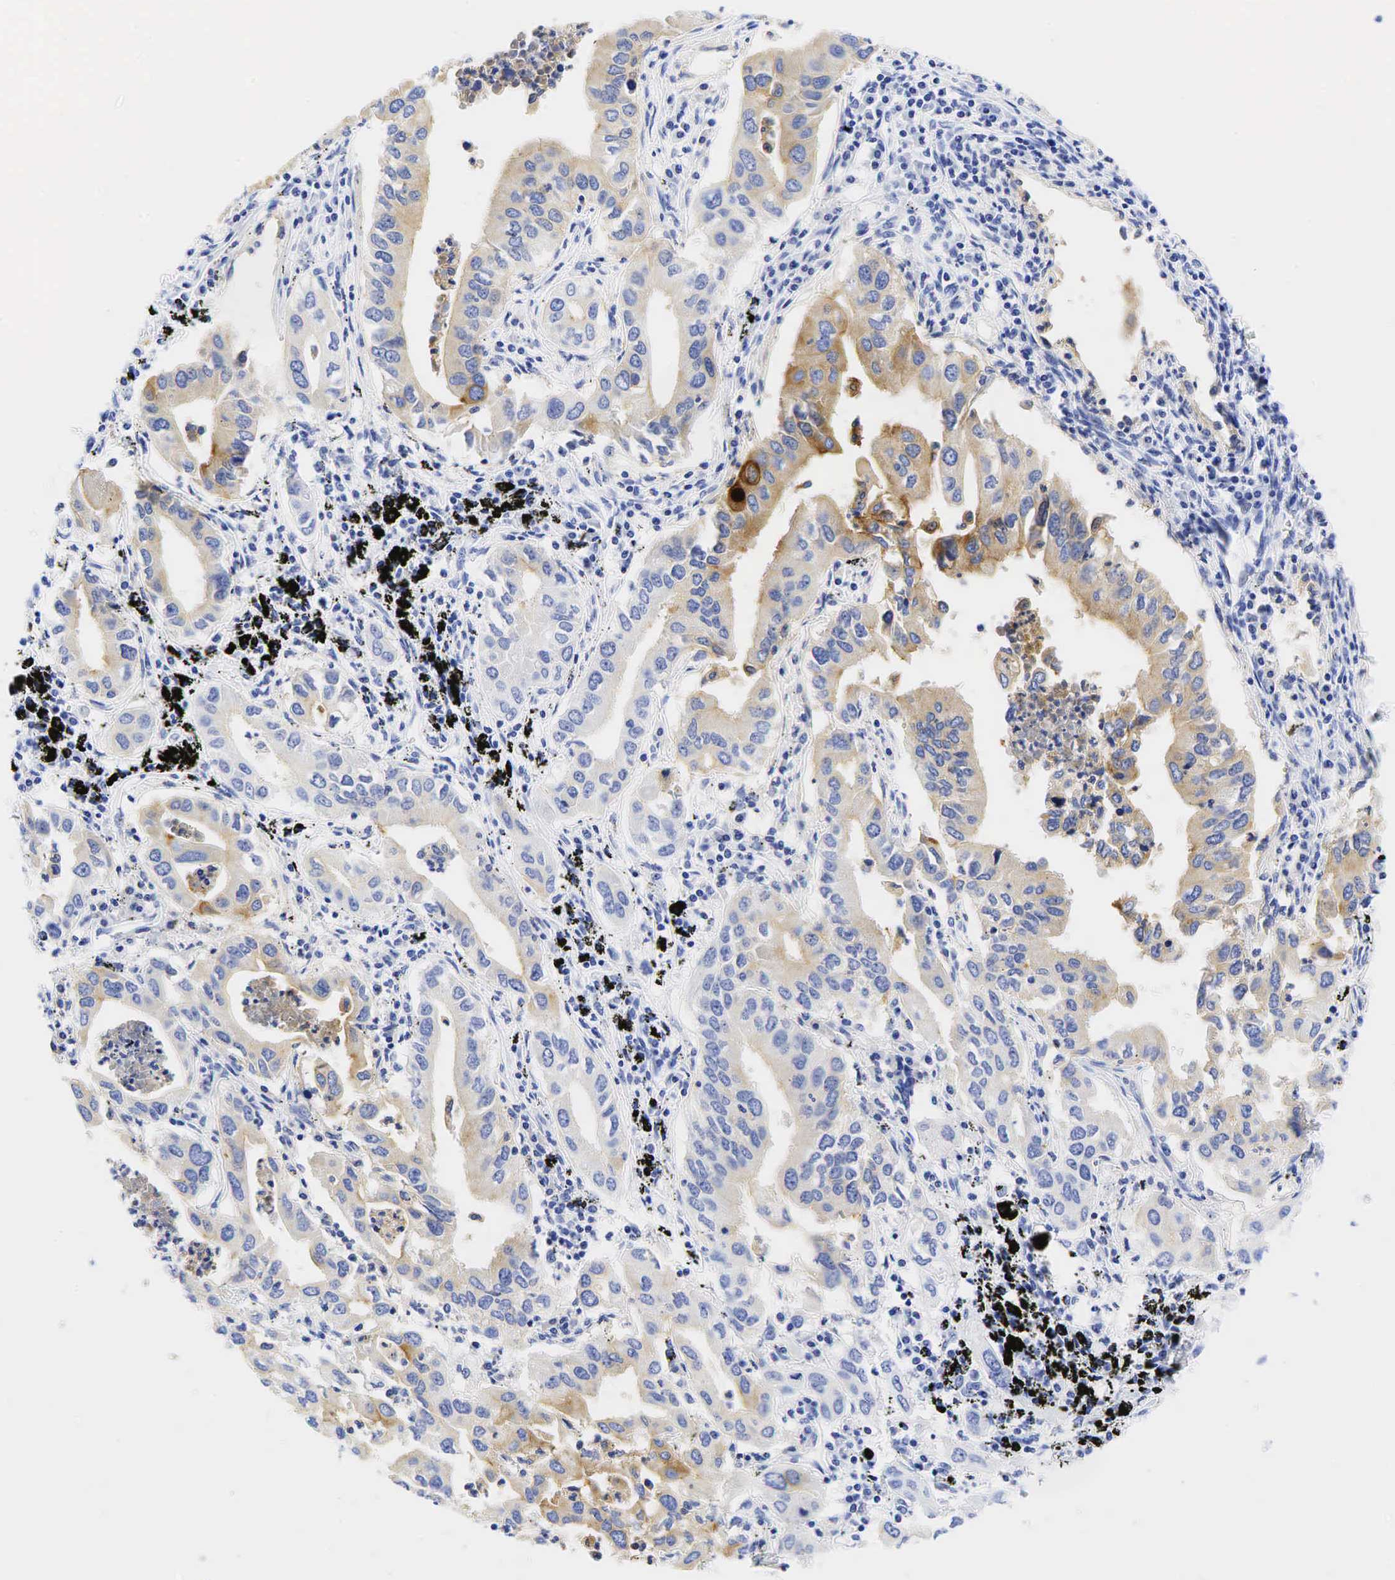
{"staining": {"intensity": "weak", "quantity": "<25%", "location": "cytoplasmic/membranous"}, "tissue": "lung cancer", "cell_type": "Tumor cells", "image_type": "cancer", "snomed": [{"axis": "morphology", "description": "Adenocarcinoma, NOS"}, {"axis": "topography", "description": "Lung"}], "caption": "Immunohistochemistry (IHC) photomicrograph of human lung cancer stained for a protein (brown), which demonstrates no positivity in tumor cells. Brightfield microscopy of IHC stained with DAB (brown) and hematoxylin (blue), captured at high magnification.", "gene": "CEACAM5", "patient": {"sex": "male", "age": 48}}